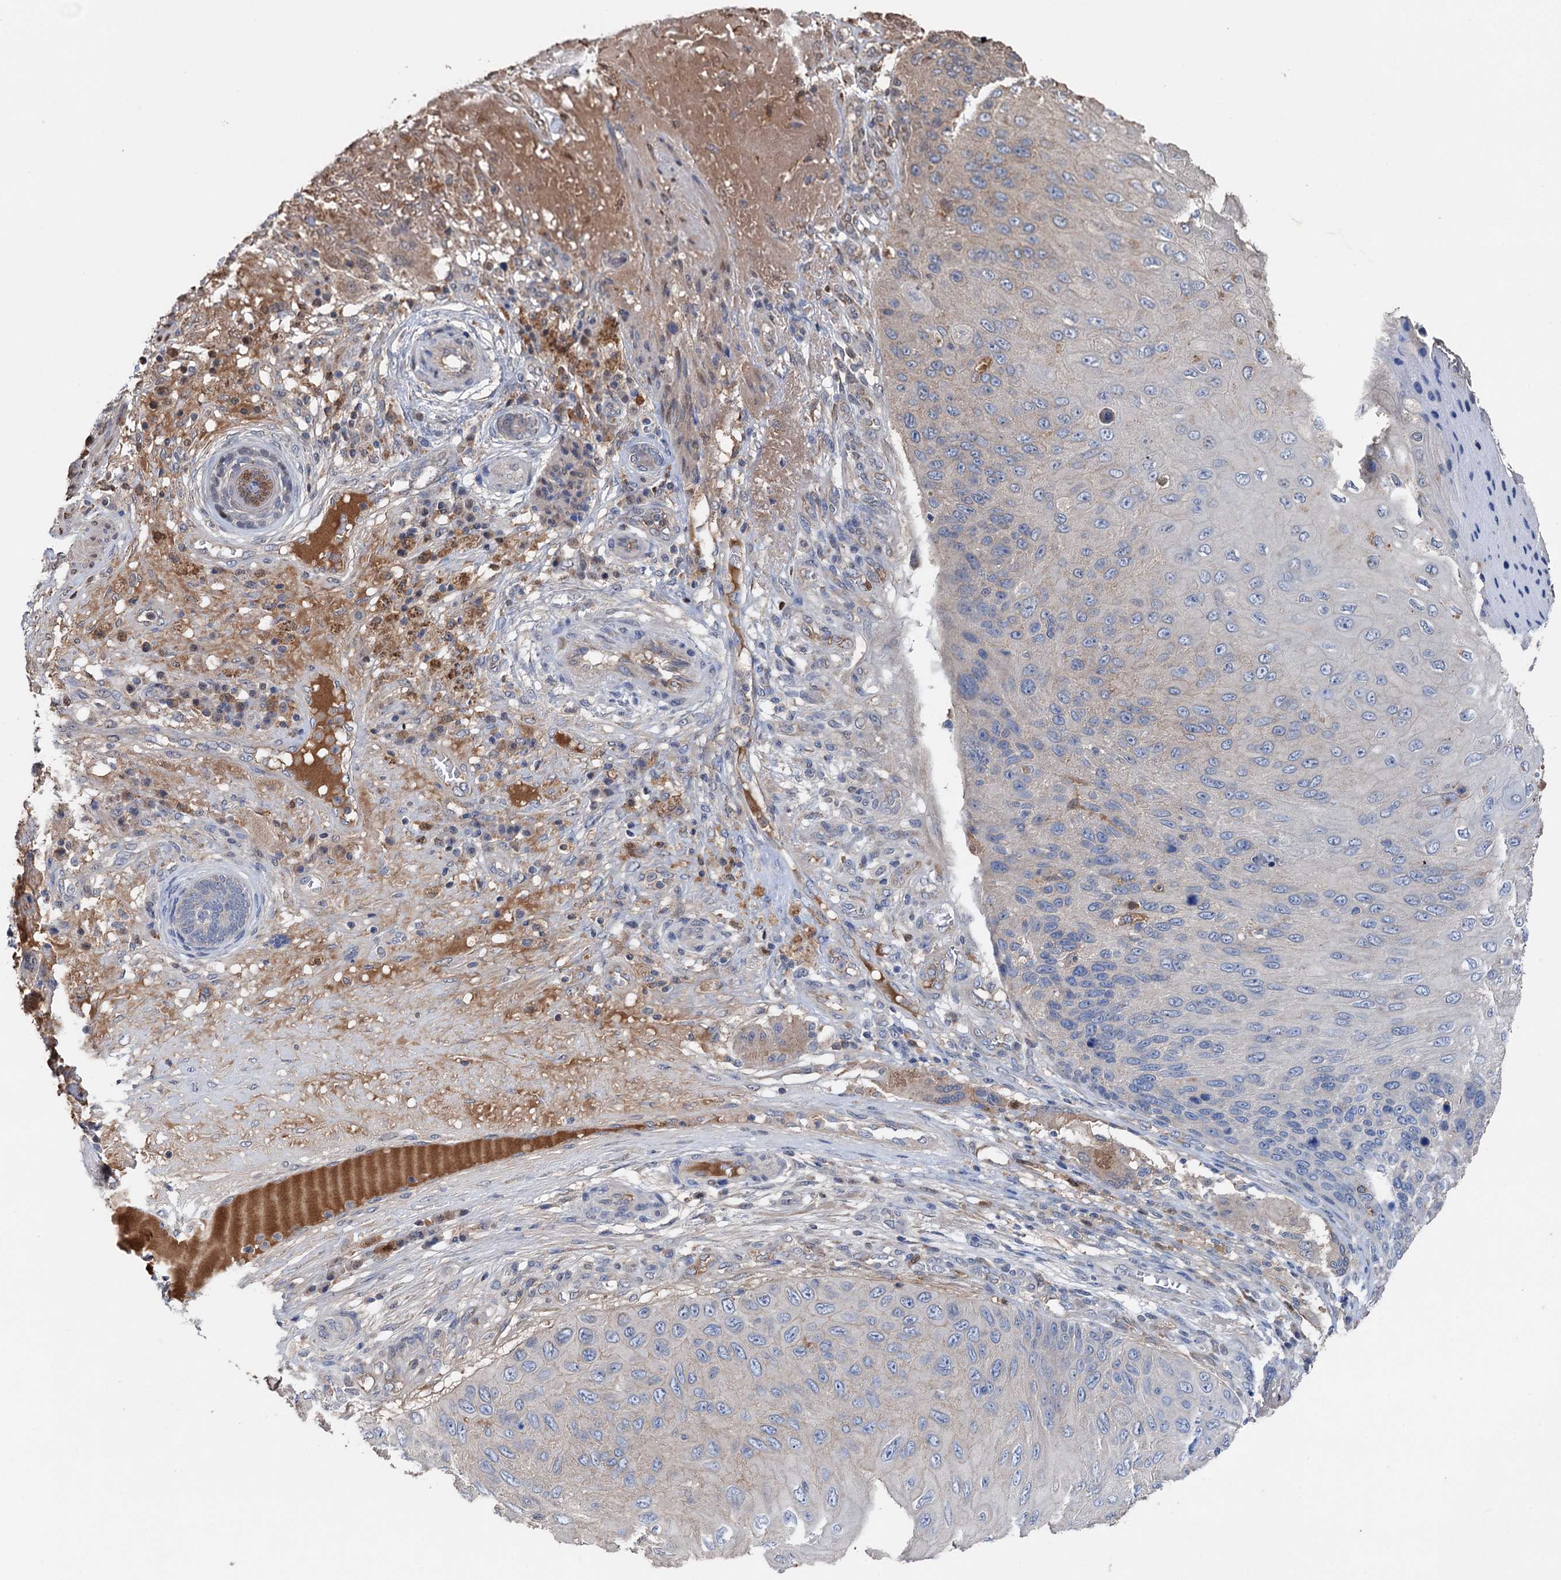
{"staining": {"intensity": "moderate", "quantity": "<25%", "location": "cytoplasmic/membranous"}, "tissue": "skin cancer", "cell_type": "Tumor cells", "image_type": "cancer", "snomed": [{"axis": "morphology", "description": "Squamous cell carcinoma, NOS"}, {"axis": "topography", "description": "Skin"}], "caption": "Skin cancer was stained to show a protein in brown. There is low levels of moderate cytoplasmic/membranous staining in about <25% of tumor cells.", "gene": "ARL13A", "patient": {"sex": "female", "age": 88}}